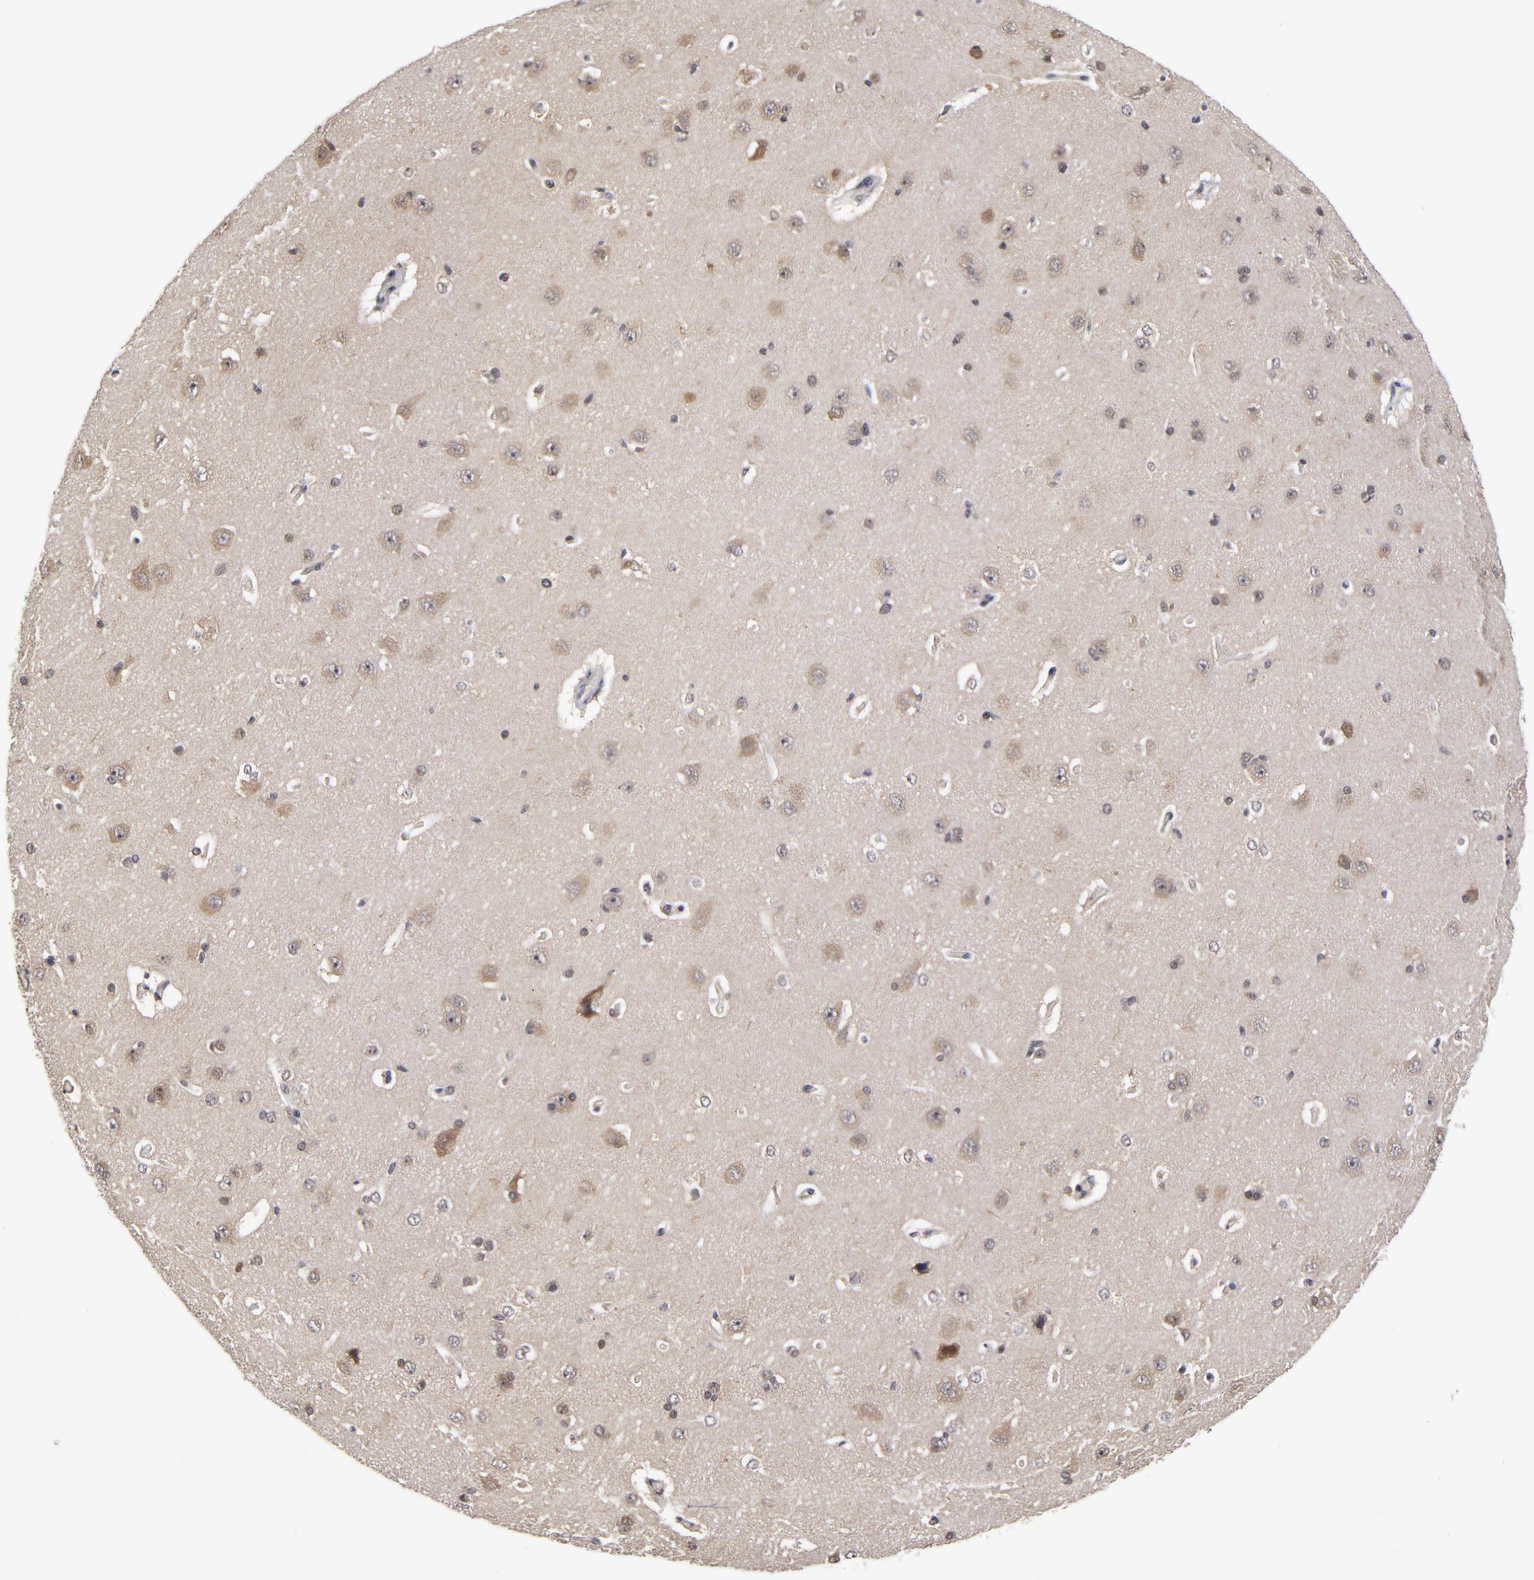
{"staining": {"intensity": "negative", "quantity": "none", "location": "none"}, "tissue": "cerebral cortex", "cell_type": "Endothelial cells", "image_type": "normal", "snomed": [{"axis": "morphology", "description": "Normal tissue, NOS"}, {"axis": "topography", "description": "Cerebral cortex"}], "caption": "Endothelial cells show no significant protein expression in normal cerebral cortex. (DAB immunohistochemistry visualized using brightfield microscopy, high magnification).", "gene": "ZNF419", "patient": {"sex": "female", "age": 45}}